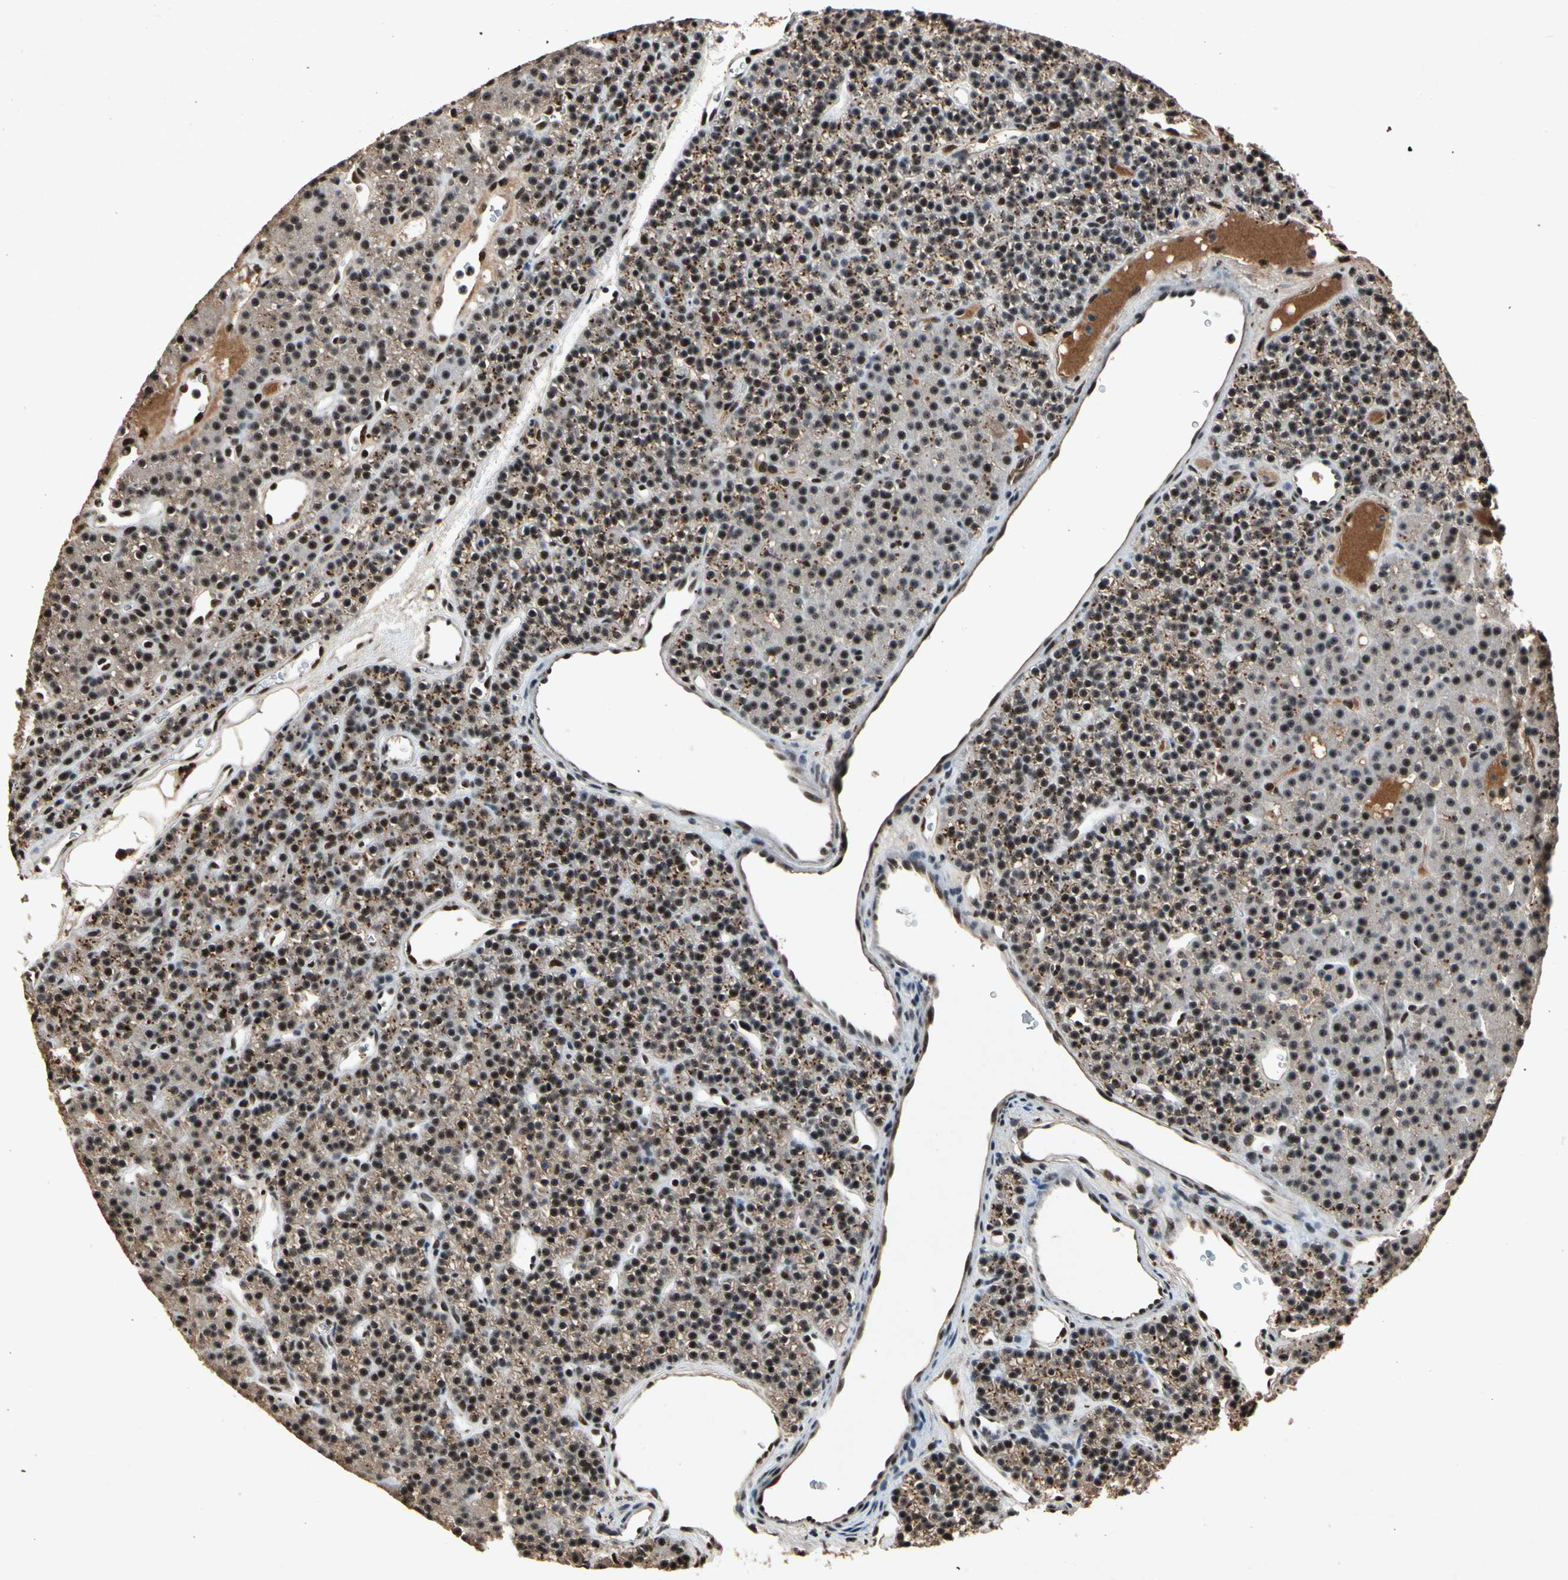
{"staining": {"intensity": "moderate", "quantity": ">75%", "location": "cytoplasmic/membranous,nuclear"}, "tissue": "parathyroid gland", "cell_type": "Glandular cells", "image_type": "normal", "snomed": [{"axis": "morphology", "description": "Normal tissue, NOS"}, {"axis": "morphology", "description": "Hyperplasia, NOS"}, {"axis": "topography", "description": "Parathyroid gland"}], "caption": "Human parathyroid gland stained with a brown dye displays moderate cytoplasmic/membranous,nuclear positive positivity in approximately >75% of glandular cells.", "gene": "PML", "patient": {"sex": "male", "age": 44}}